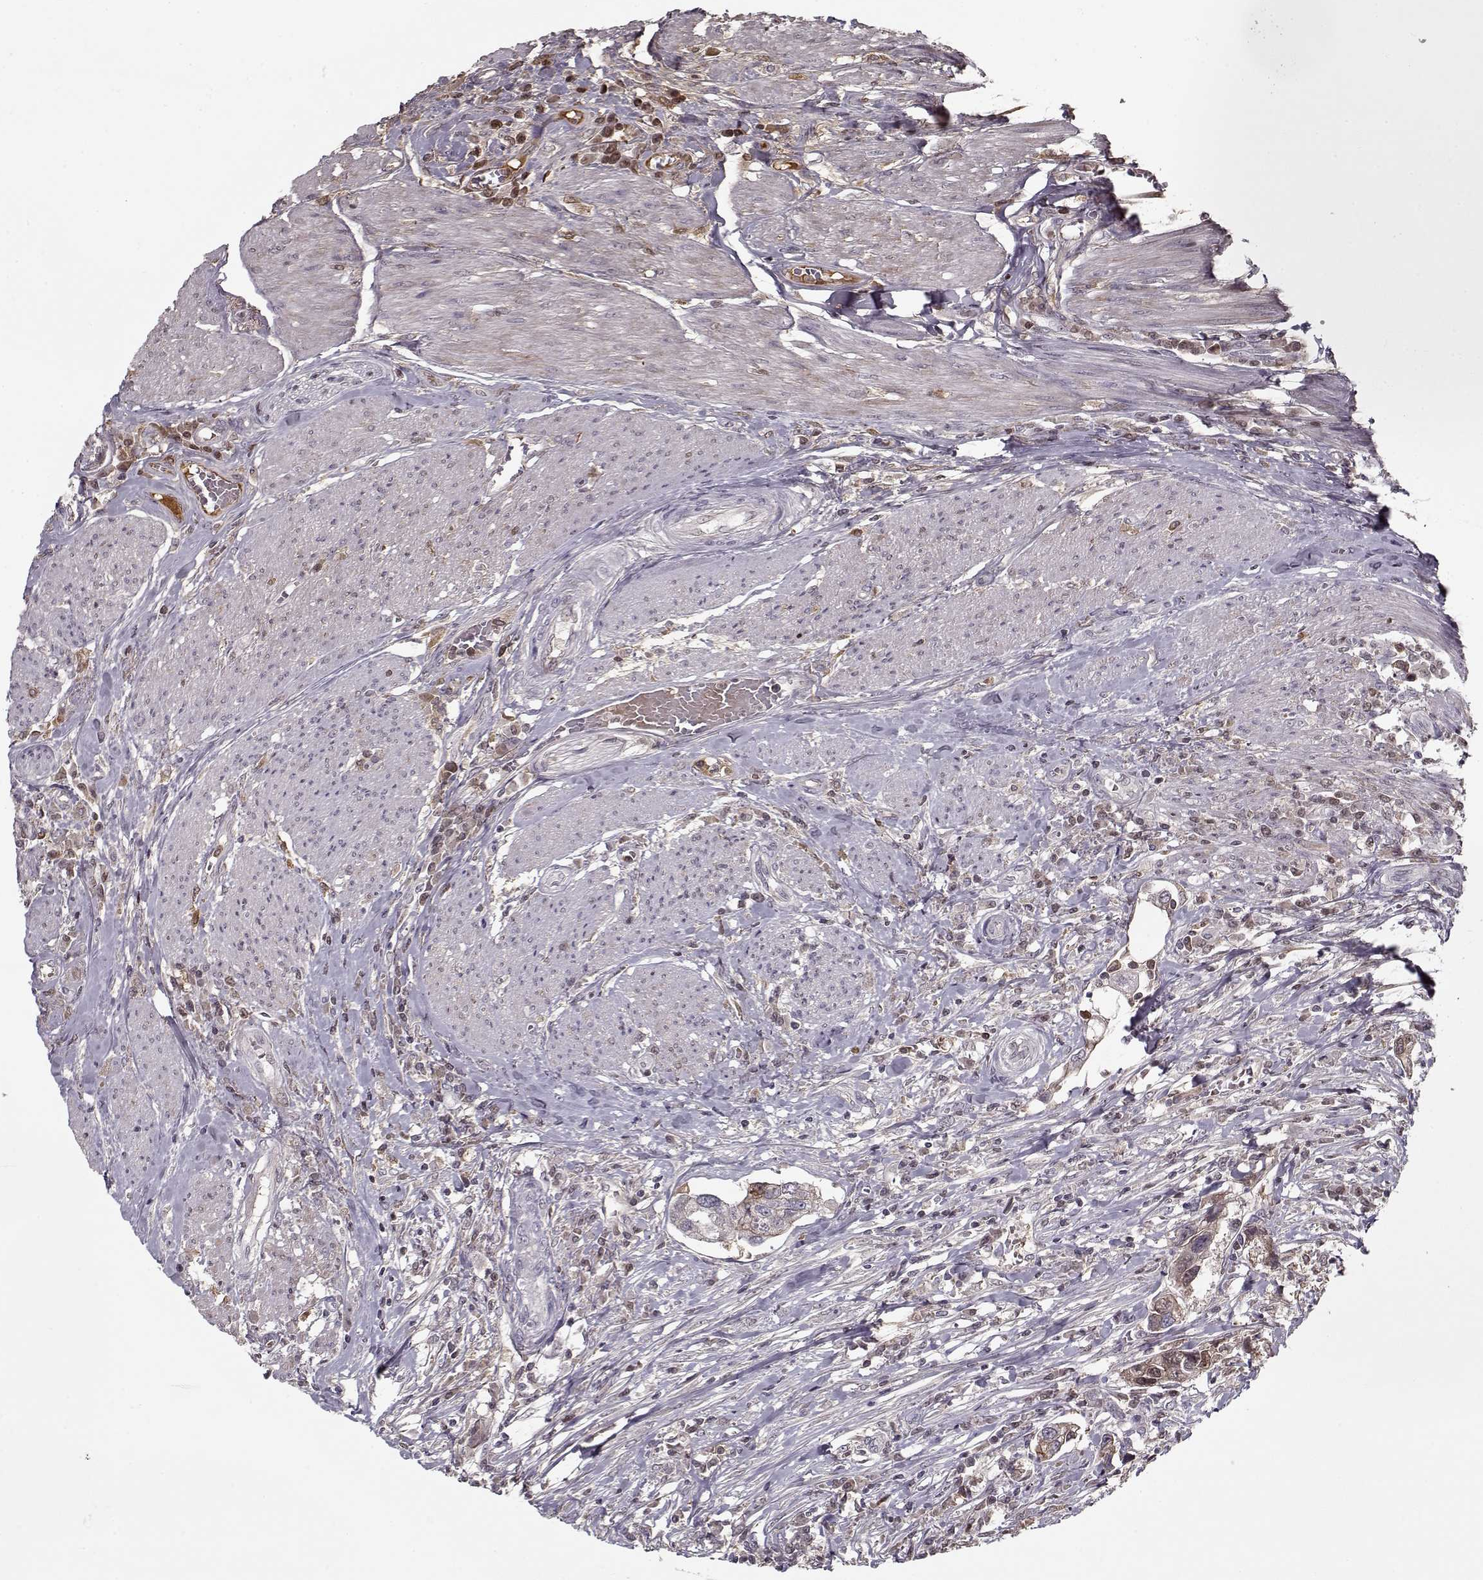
{"staining": {"intensity": "negative", "quantity": "none", "location": "none"}, "tissue": "urothelial cancer", "cell_type": "Tumor cells", "image_type": "cancer", "snomed": [{"axis": "morphology", "description": "Urothelial carcinoma, NOS"}, {"axis": "morphology", "description": "Urothelial carcinoma, High grade"}, {"axis": "topography", "description": "Urinary bladder"}], "caption": "Urothelial cancer stained for a protein using immunohistochemistry (IHC) demonstrates no staining tumor cells.", "gene": "AFM", "patient": {"sex": "male", "age": 63}}